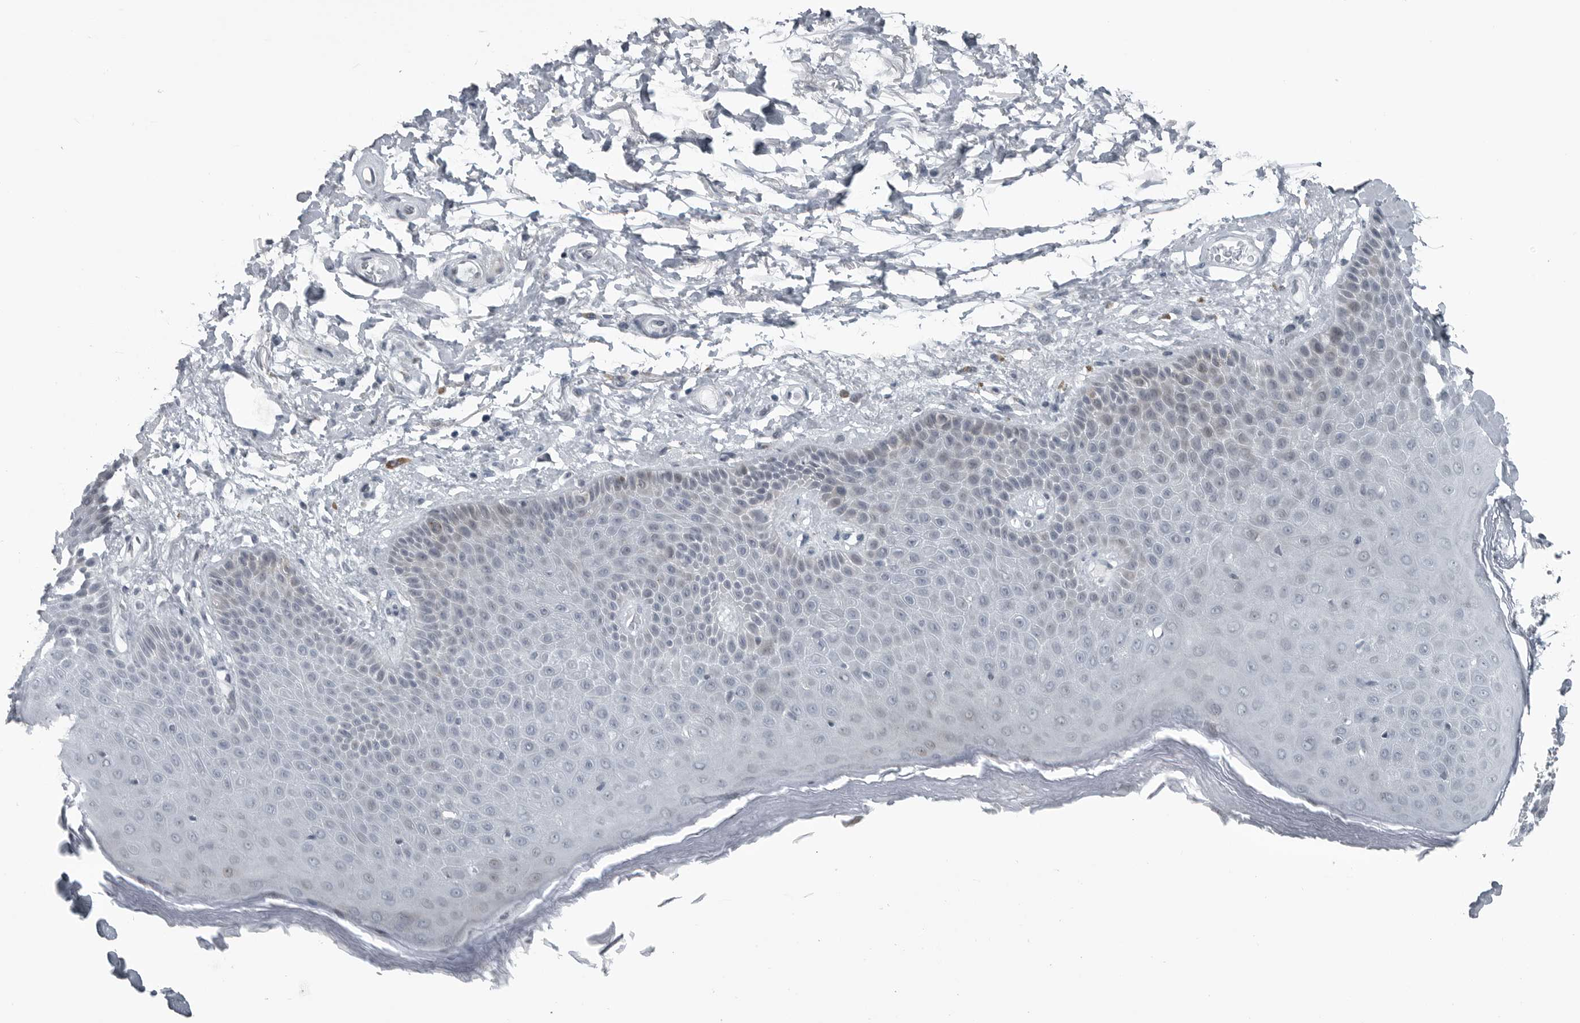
{"staining": {"intensity": "weak", "quantity": "<25%", "location": "cytoplasmic/membranous"}, "tissue": "skin", "cell_type": "Epidermal cells", "image_type": "normal", "snomed": [{"axis": "morphology", "description": "Normal tissue, NOS"}, {"axis": "topography", "description": "Anal"}], "caption": "Immunohistochemistry histopathology image of normal human skin stained for a protein (brown), which displays no staining in epidermal cells.", "gene": "DNAAF11", "patient": {"sex": "male", "age": 74}}